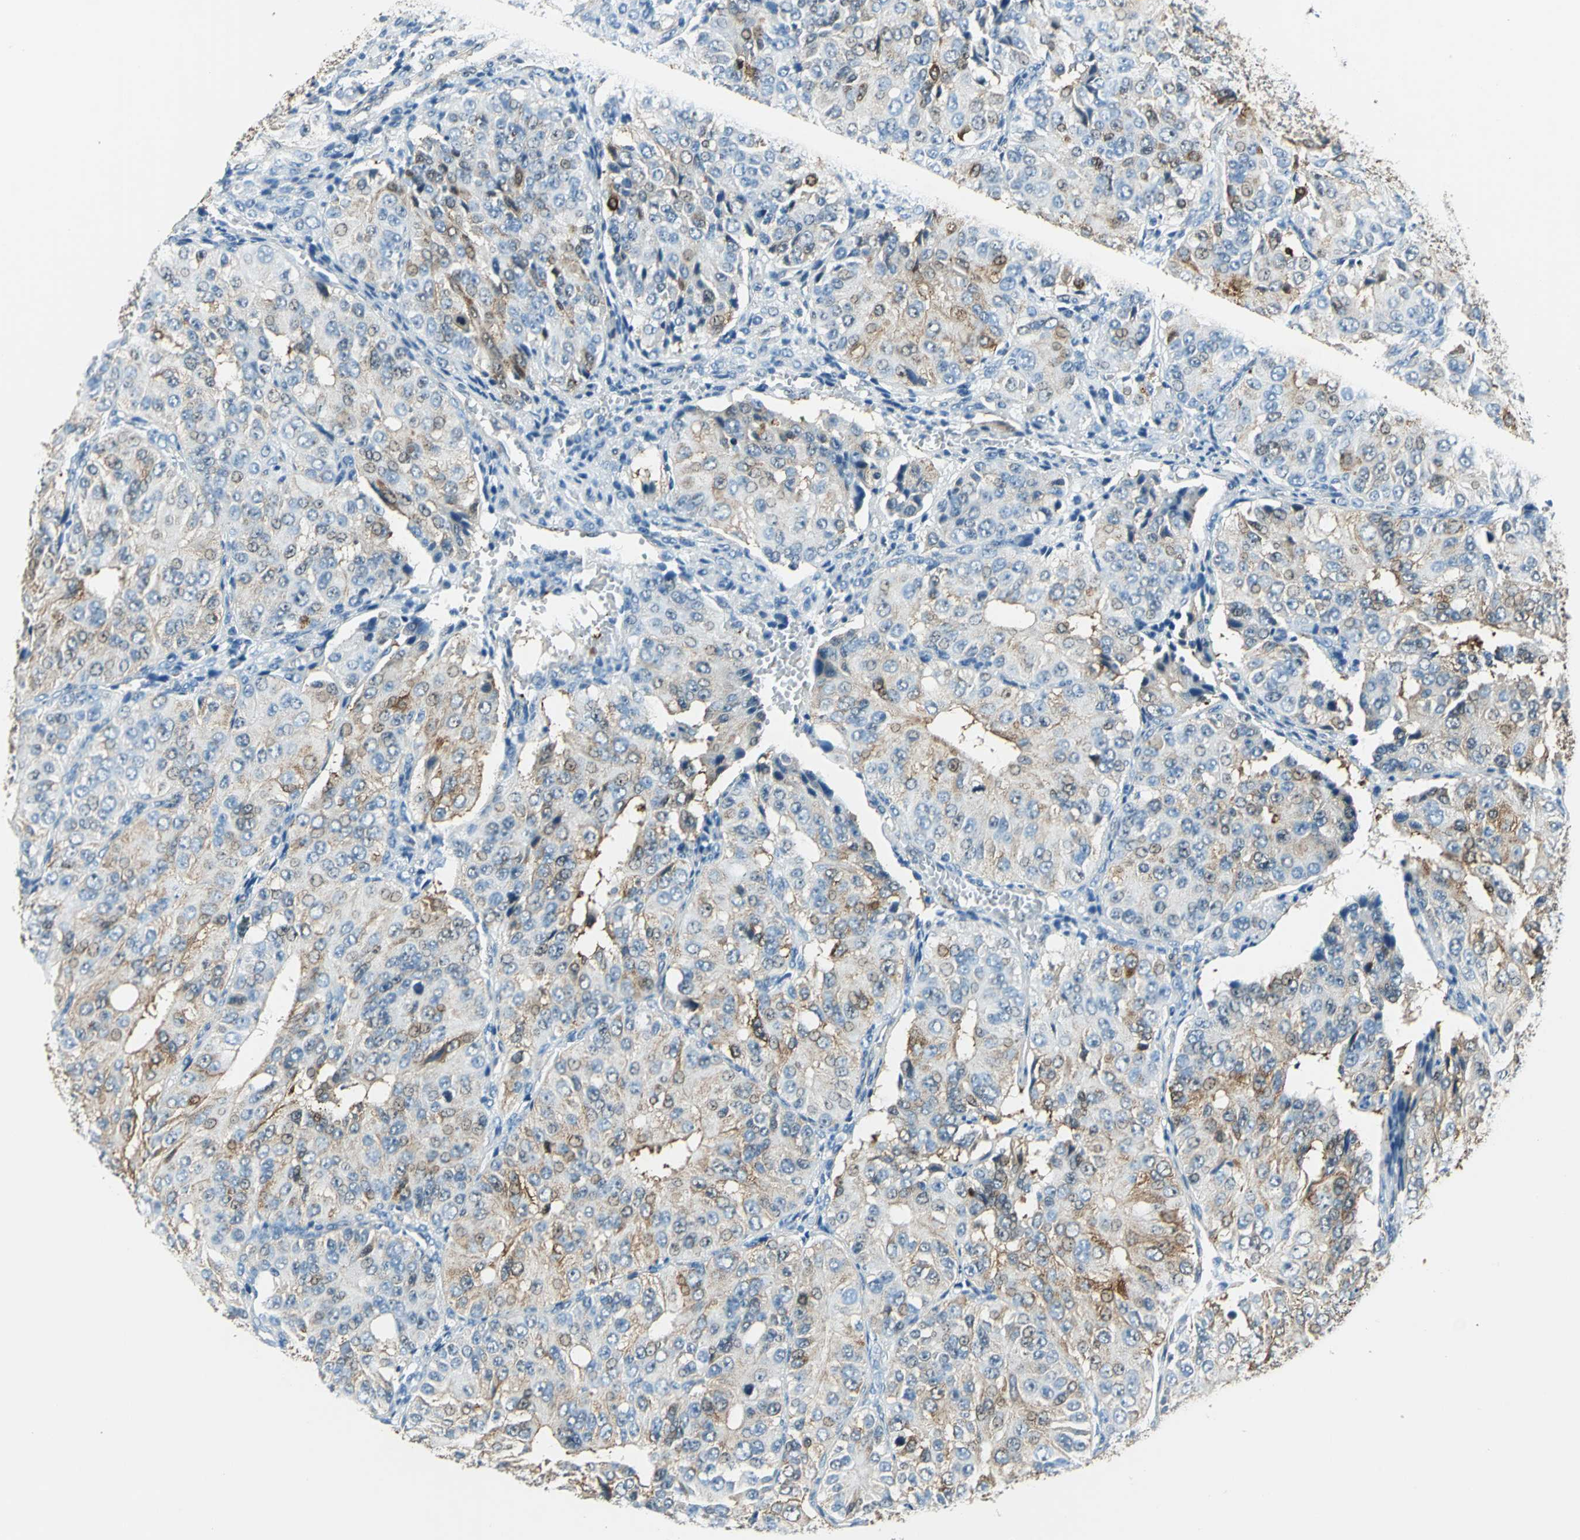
{"staining": {"intensity": "moderate", "quantity": "<25%", "location": "cytoplasmic/membranous"}, "tissue": "ovarian cancer", "cell_type": "Tumor cells", "image_type": "cancer", "snomed": [{"axis": "morphology", "description": "Carcinoma, endometroid"}, {"axis": "topography", "description": "Ovary"}], "caption": "This histopathology image reveals immunohistochemistry (IHC) staining of endometroid carcinoma (ovarian), with low moderate cytoplasmic/membranous positivity in approximately <25% of tumor cells.", "gene": "HSPB1", "patient": {"sex": "female", "age": 51}}